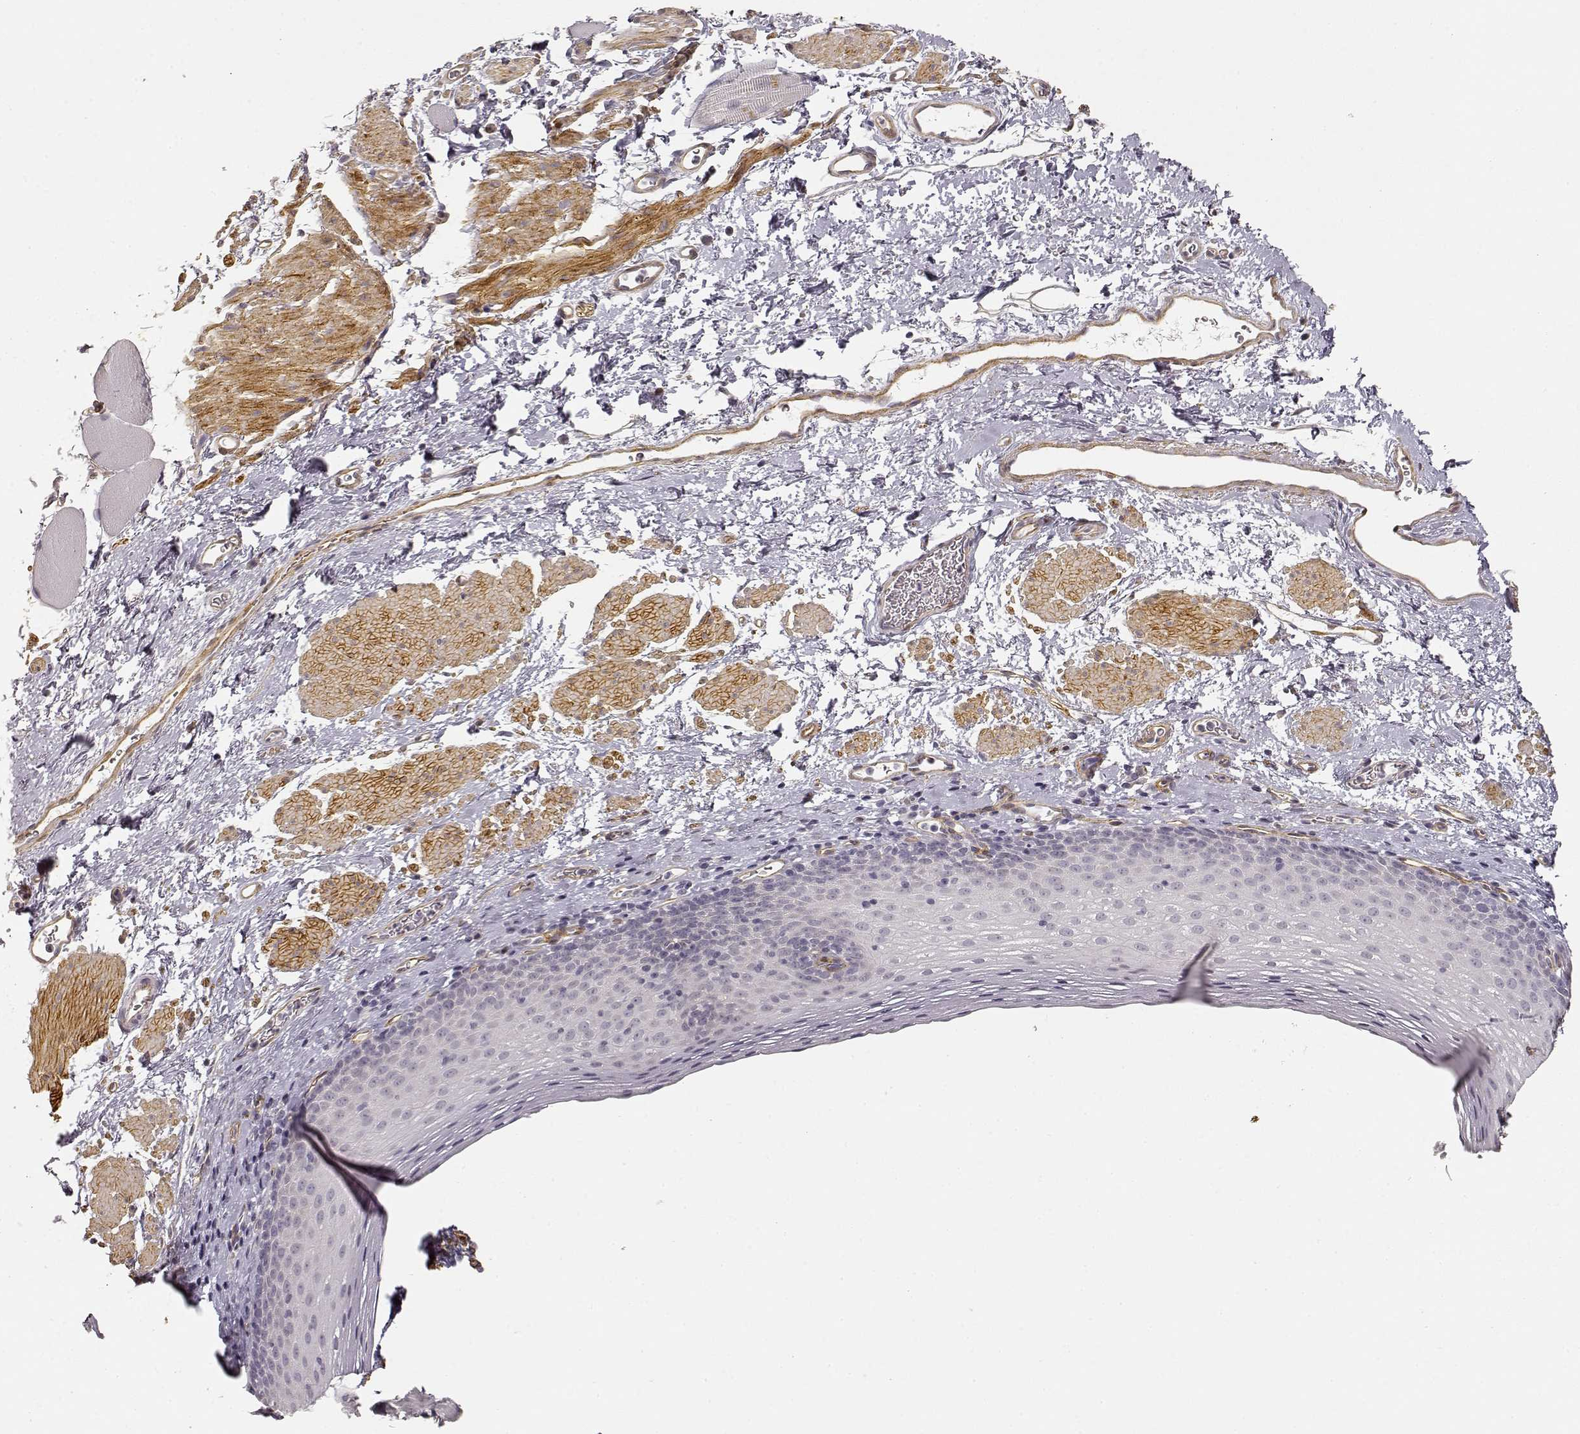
{"staining": {"intensity": "negative", "quantity": "none", "location": "none"}, "tissue": "esophagus", "cell_type": "Squamous epithelial cells", "image_type": "normal", "snomed": [{"axis": "morphology", "description": "Normal tissue, NOS"}, {"axis": "topography", "description": "Esophagus"}], "caption": "Immunohistochemistry (IHC) micrograph of normal esophagus: esophagus stained with DAB displays no significant protein staining in squamous epithelial cells. The staining was performed using DAB to visualize the protein expression in brown, while the nuclei were stained in blue with hematoxylin (Magnification: 20x).", "gene": "LAMA4", "patient": {"sex": "female", "age": 68}}